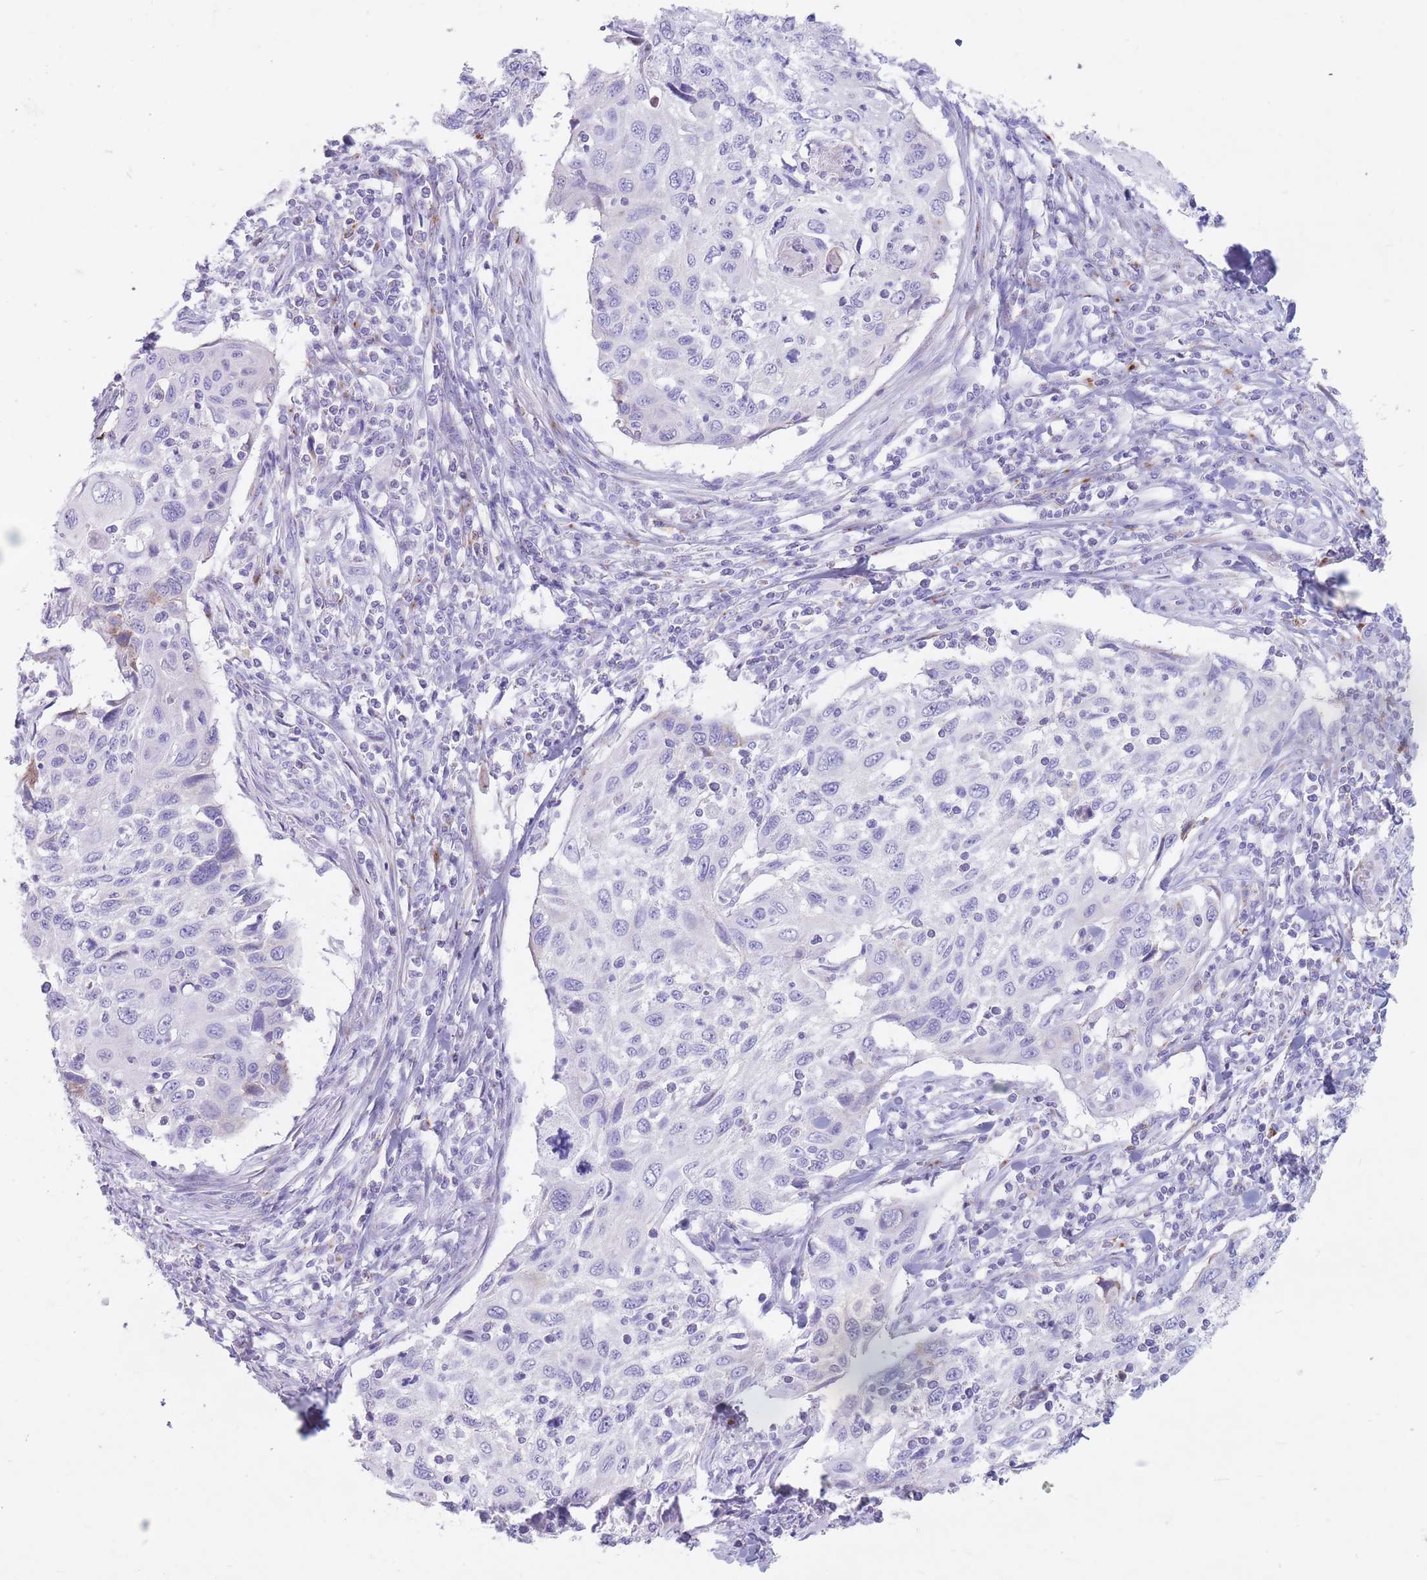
{"staining": {"intensity": "negative", "quantity": "none", "location": "none"}, "tissue": "cervical cancer", "cell_type": "Tumor cells", "image_type": "cancer", "snomed": [{"axis": "morphology", "description": "Squamous cell carcinoma, NOS"}, {"axis": "topography", "description": "Cervix"}], "caption": "An image of cervical cancer stained for a protein exhibits no brown staining in tumor cells.", "gene": "ST3GAL5", "patient": {"sex": "female", "age": 70}}